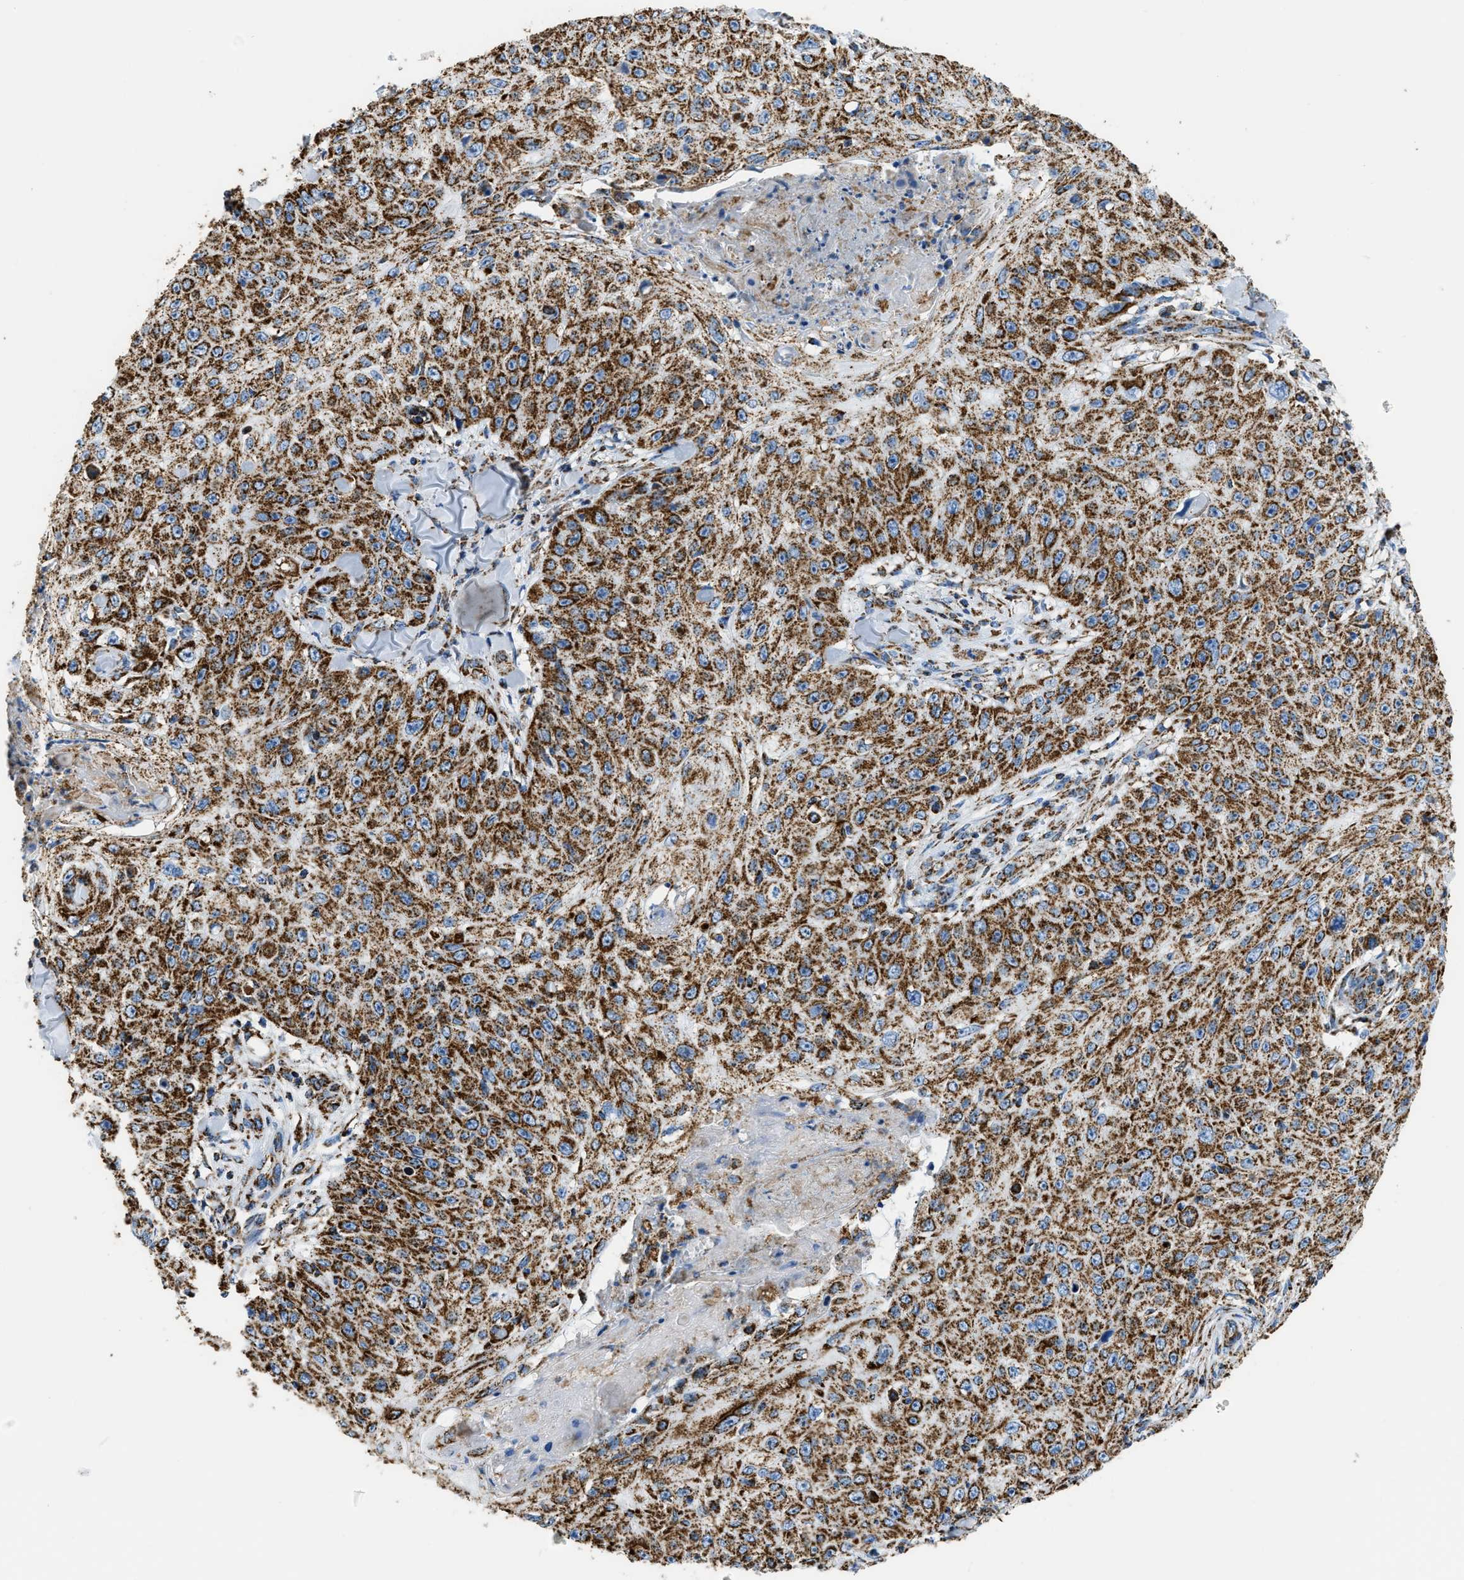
{"staining": {"intensity": "moderate", "quantity": ">75%", "location": "cytoplasmic/membranous"}, "tissue": "skin cancer", "cell_type": "Tumor cells", "image_type": "cancer", "snomed": [{"axis": "morphology", "description": "Squamous cell carcinoma, NOS"}, {"axis": "topography", "description": "Skin"}], "caption": "About >75% of tumor cells in human skin squamous cell carcinoma reveal moderate cytoplasmic/membranous protein expression as visualized by brown immunohistochemical staining.", "gene": "IRX6", "patient": {"sex": "male", "age": 86}}